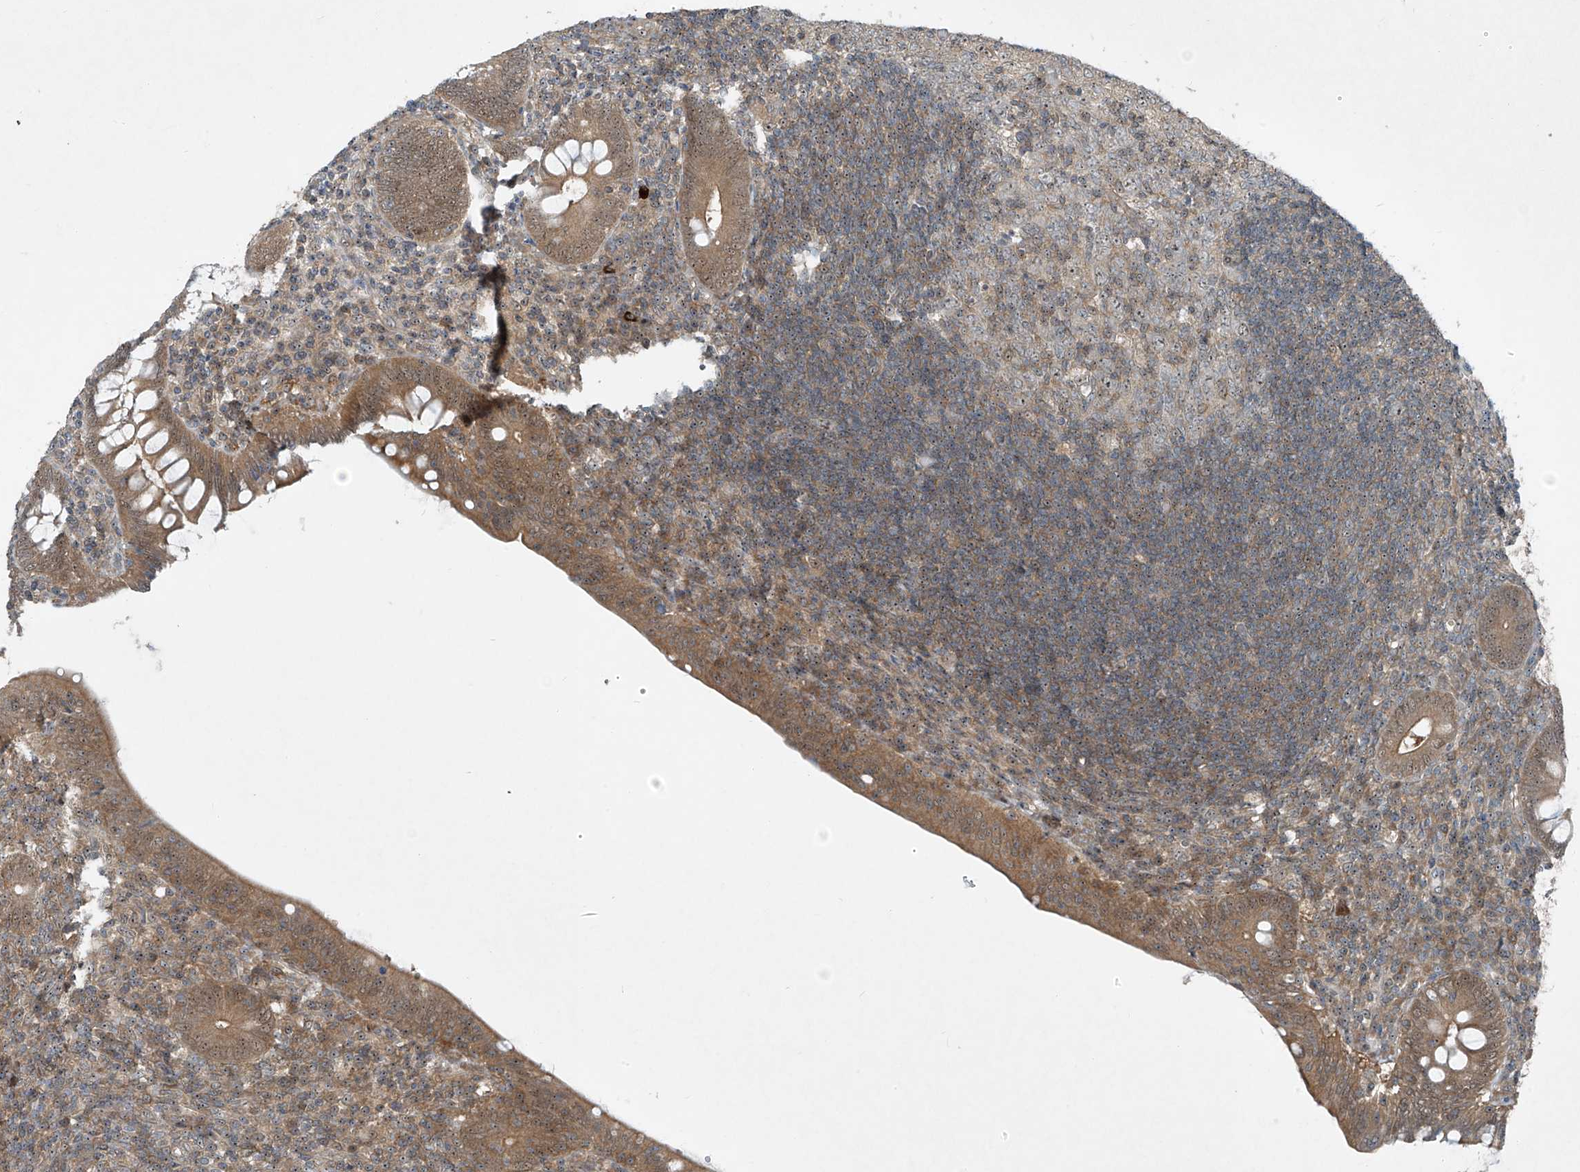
{"staining": {"intensity": "moderate", "quantity": ">75%", "location": "cytoplasmic/membranous,nuclear"}, "tissue": "appendix", "cell_type": "Glandular cells", "image_type": "normal", "snomed": [{"axis": "morphology", "description": "Normal tissue, NOS"}, {"axis": "topography", "description": "Appendix"}], "caption": "Normal appendix shows moderate cytoplasmic/membranous,nuclear staining in approximately >75% of glandular cells, visualized by immunohistochemistry. Using DAB (brown) and hematoxylin (blue) stains, captured at high magnification using brightfield microscopy.", "gene": "PPCS", "patient": {"sex": "male", "age": 14}}